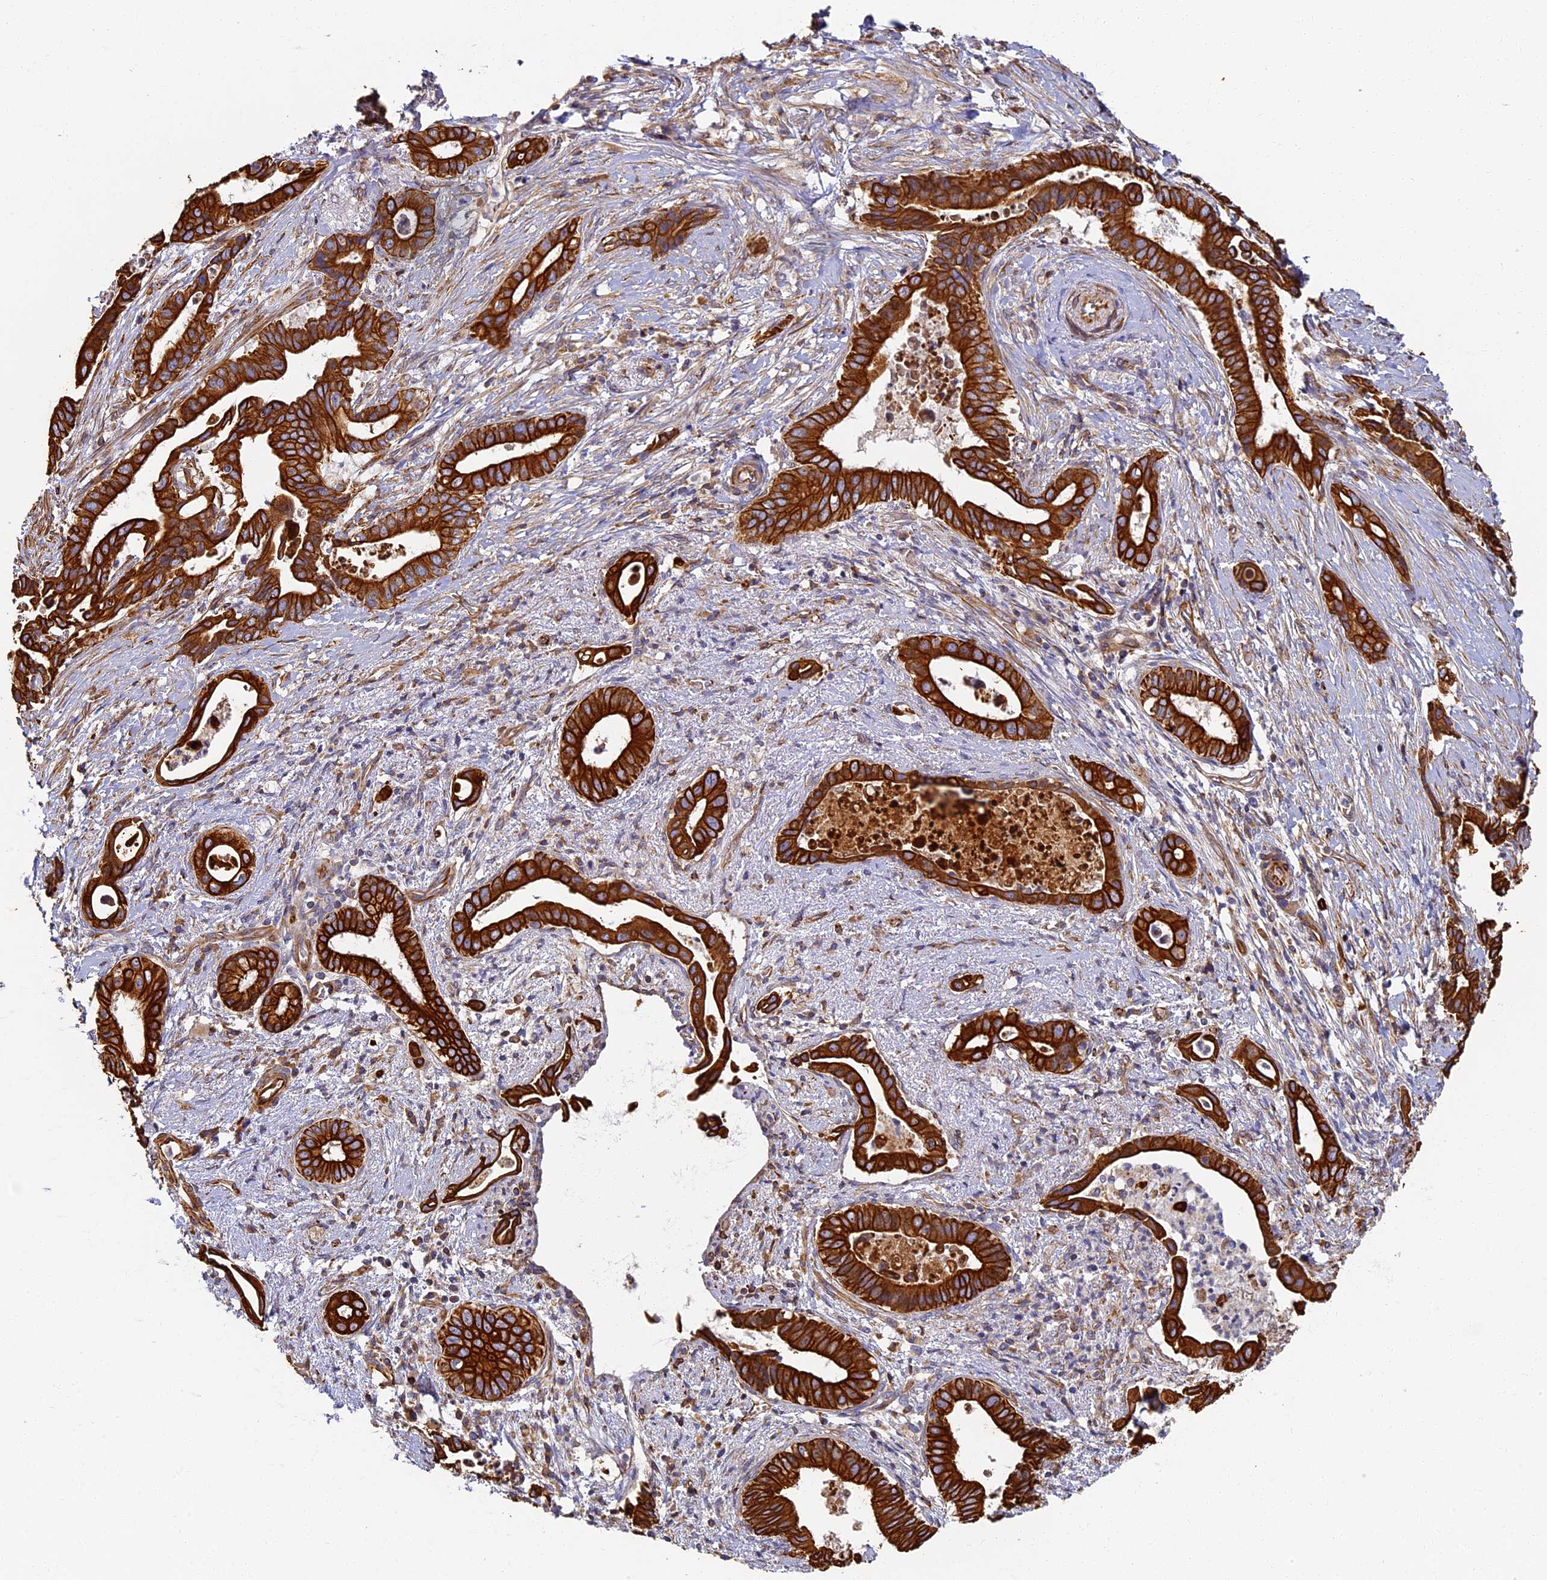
{"staining": {"intensity": "strong", "quantity": ">75%", "location": "cytoplasmic/membranous"}, "tissue": "pancreatic cancer", "cell_type": "Tumor cells", "image_type": "cancer", "snomed": [{"axis": "morphology", "description": "Adenocarcinoma, NOS"}, {"axis": "topography", "description": "Pancreas"}], "caption": "High-power microscopy captured an immunohistochemistry (IHC) image of pancreatic cancer, revealing strong cytoplasmic/membranous positivity in about >75% of tumor cells.", "gene": "LRRC57", "patient": {"sex": "female", "age": 77}}